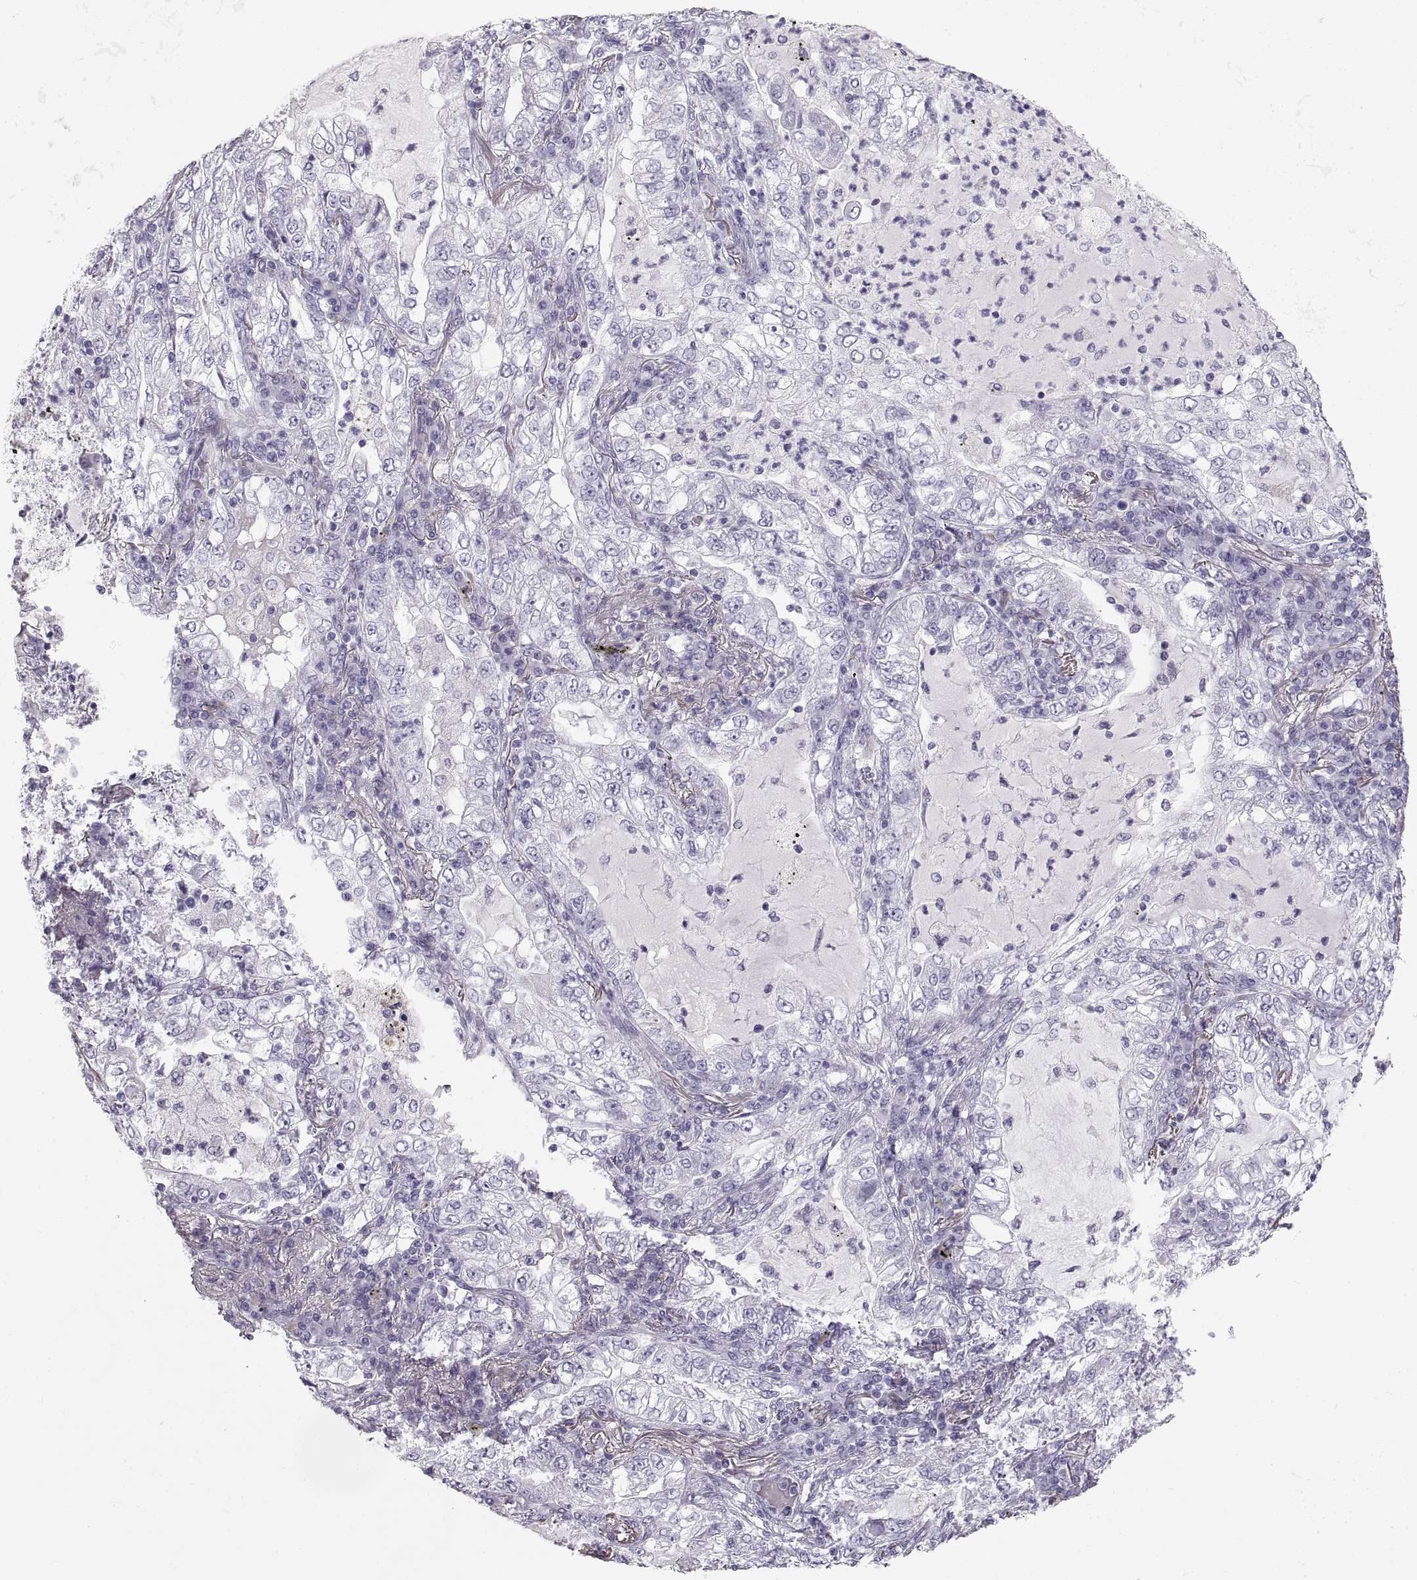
{"staining": {"intensity": "negative", "quantity": "none", "location": "none"}, "tissue": "lung cancer", "cell_type": "Tumor cells", "image_type": "cancer", "snomed": [{"axis": "morphology", "description": "Adenocarcinoma, NOS"}, {"axis": "topography", "description": "Lung"}], "caption": "Immunohistochemistry (IHC) photomicrograph of neoplastic tissue: lung cancer stained with DAB (3,3'-diaminobenzidine) displays no significant protein expression in tumor cells. (DAB (3,3'-diaminobenzidine) IHC, high magnification).", "gene": "CRYAA", "patient": {"sex": "female", "age": 73}}